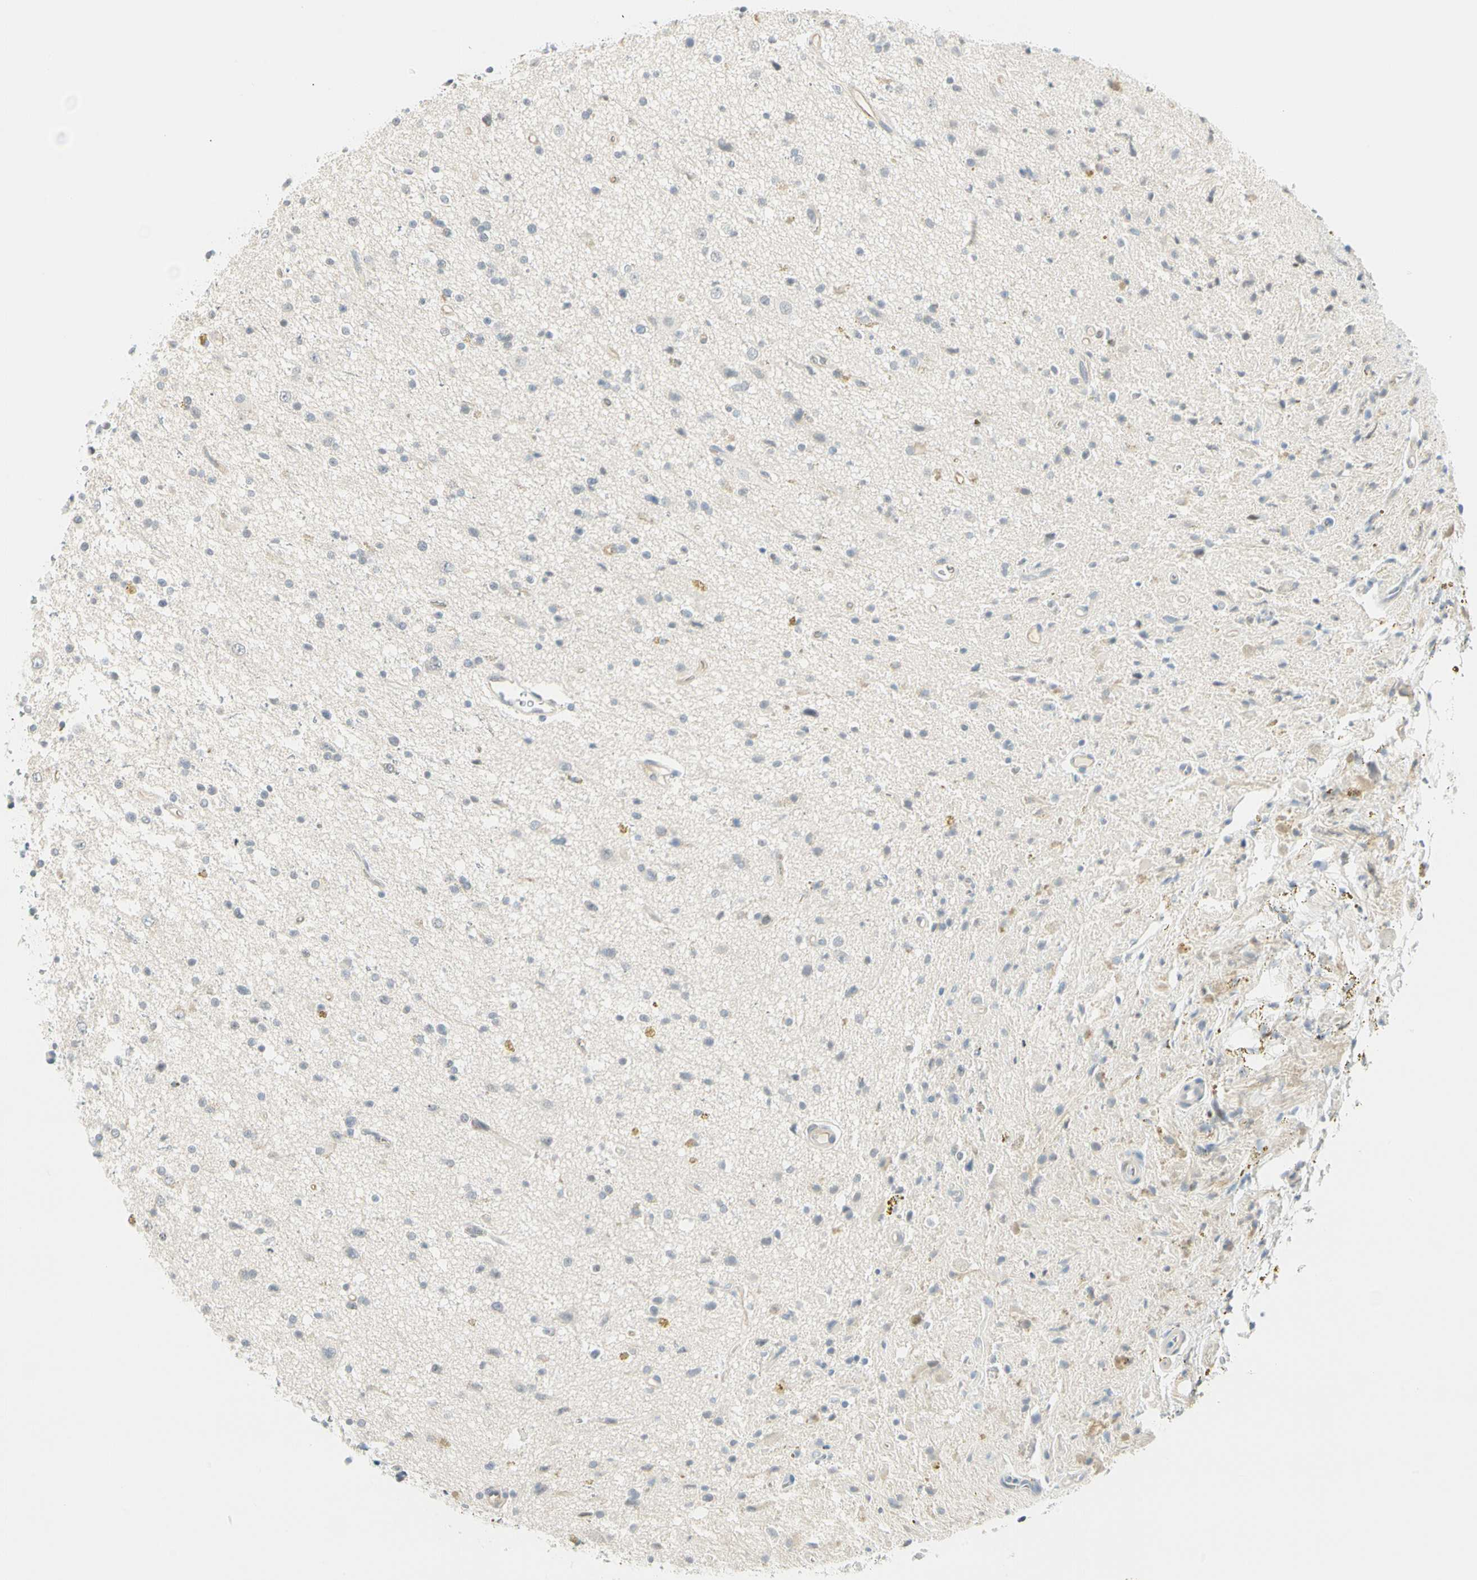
{"staining": {"intensity": "negative", "quantity": "none", "location": "none"}, "tissue": "glioma", "cell_type": "Tumor cells", "image_type": "cancer", "snomed": [{"axis": "morphology", "description": "Glioma, malignant, High grade"}, {"axis": "topography", "description": "Brain"}], "caption": "Image shows no protein expression in tumor cells of high-grade glioma (malignant) tissue. Brightfield microscopy of immunohistochemistry (IHC) stained with DAB (brown) and hematoxylin (blue), captured at high magnification.", "gene": "MLLT10", "patient": {"sex": "male", "age": 33}}